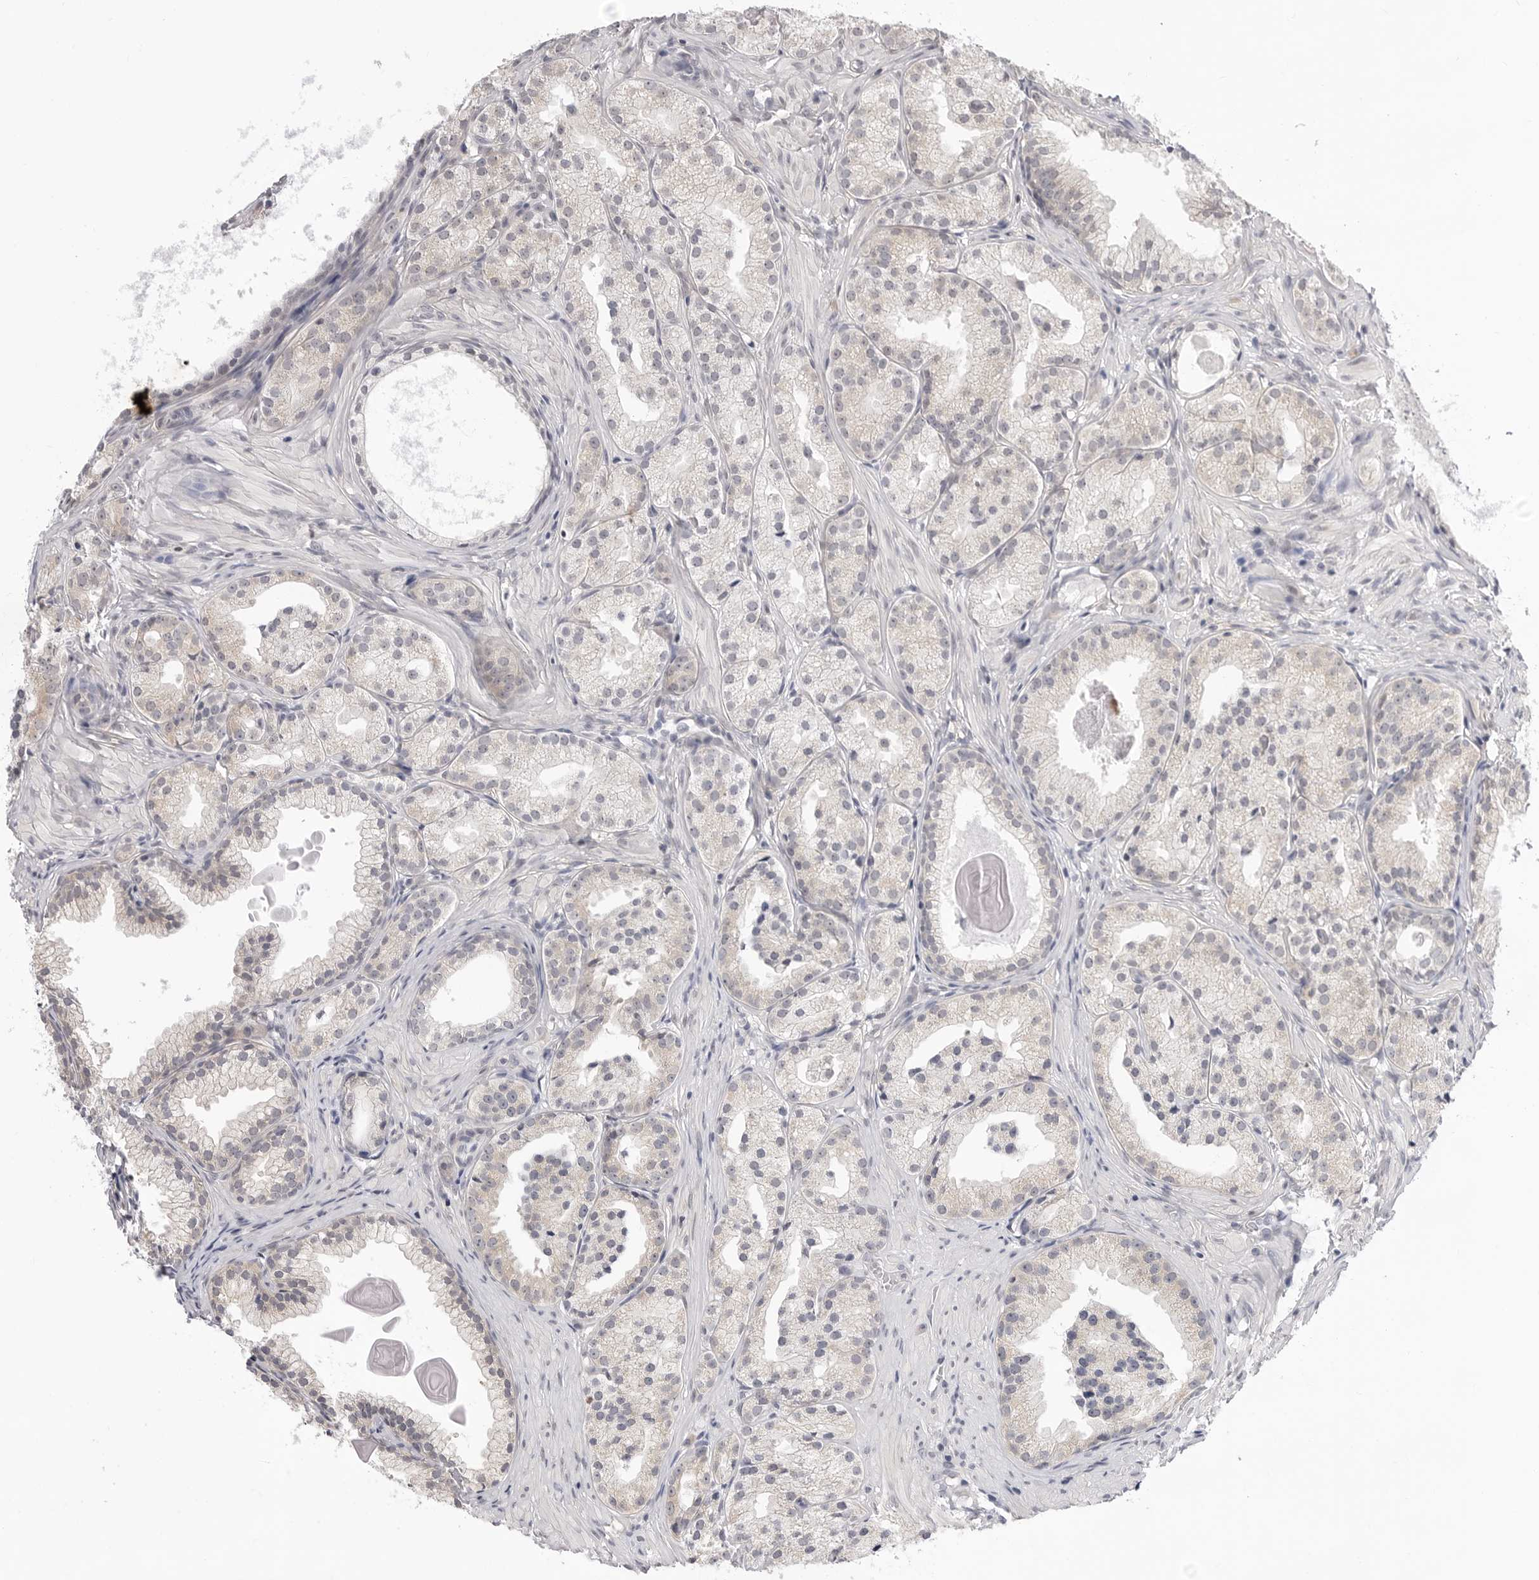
{"staining": {"intensity": "negative", "quantity": "none", "location": "none"}, "tissue": "prostate cancer", "cell_type": "Tumor cells", "image_type": "cancer", "snomed": [{"axis": "morphology", "description": "Adenocarcinoma, Low grade"}, {"axis": "topography", "description": "Prostate"}], "caption": "This photomicrograph is of prostate cancer stained with immunohistochemistry (IHC) to label a protein in brown with the nuclei are counter-stained blue. There is no positivity in tumor cells. The staining is performed using DAB (3,3'-diaminobenzidine) brown chromogen with nuclei counter-stained in using hematoxylin.", "gene": "PPP2R5C", "patient": {"sex": "male", "age": 88}}